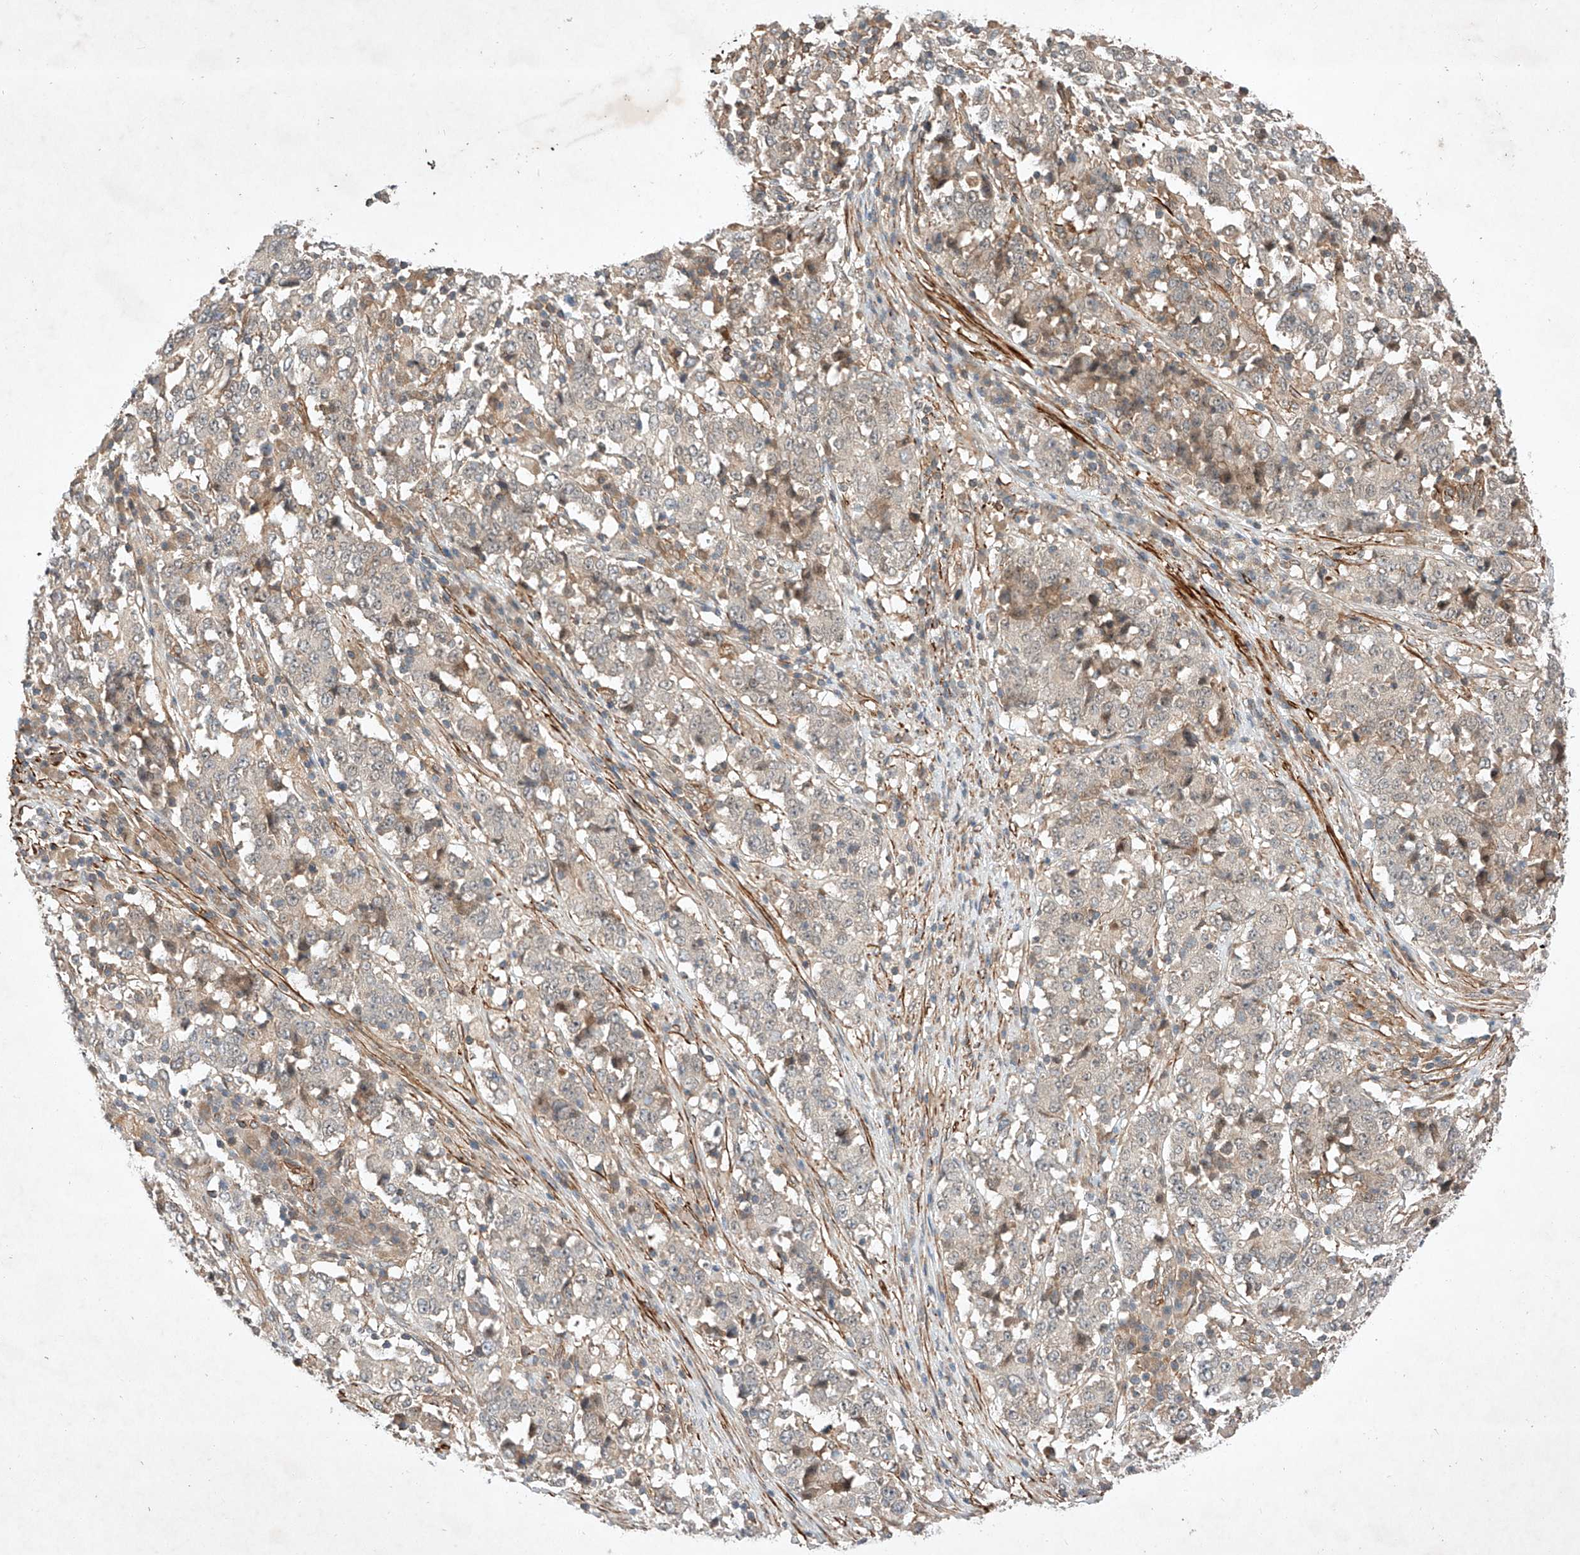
{"staining": {"intensity": "negative", "quantity": "none", "location": "none"}, "tissue": "stomach cancer", "cell_type": "Tumor cells", "image_type": "cancer", "snomed": [{"axis": "morphology", "description": "Adenocarcinoma, NOS"}, {"axis": "topography", "description": "Stomach"}], "caption": "A high-resolution histopathology image shows immunohistochemistry staining of stomach adenocarcinoma, which shows no significant staining in tumor cells.", "gene": "ARHGAP33", "patient": {"sex": "male", "age": 59}}